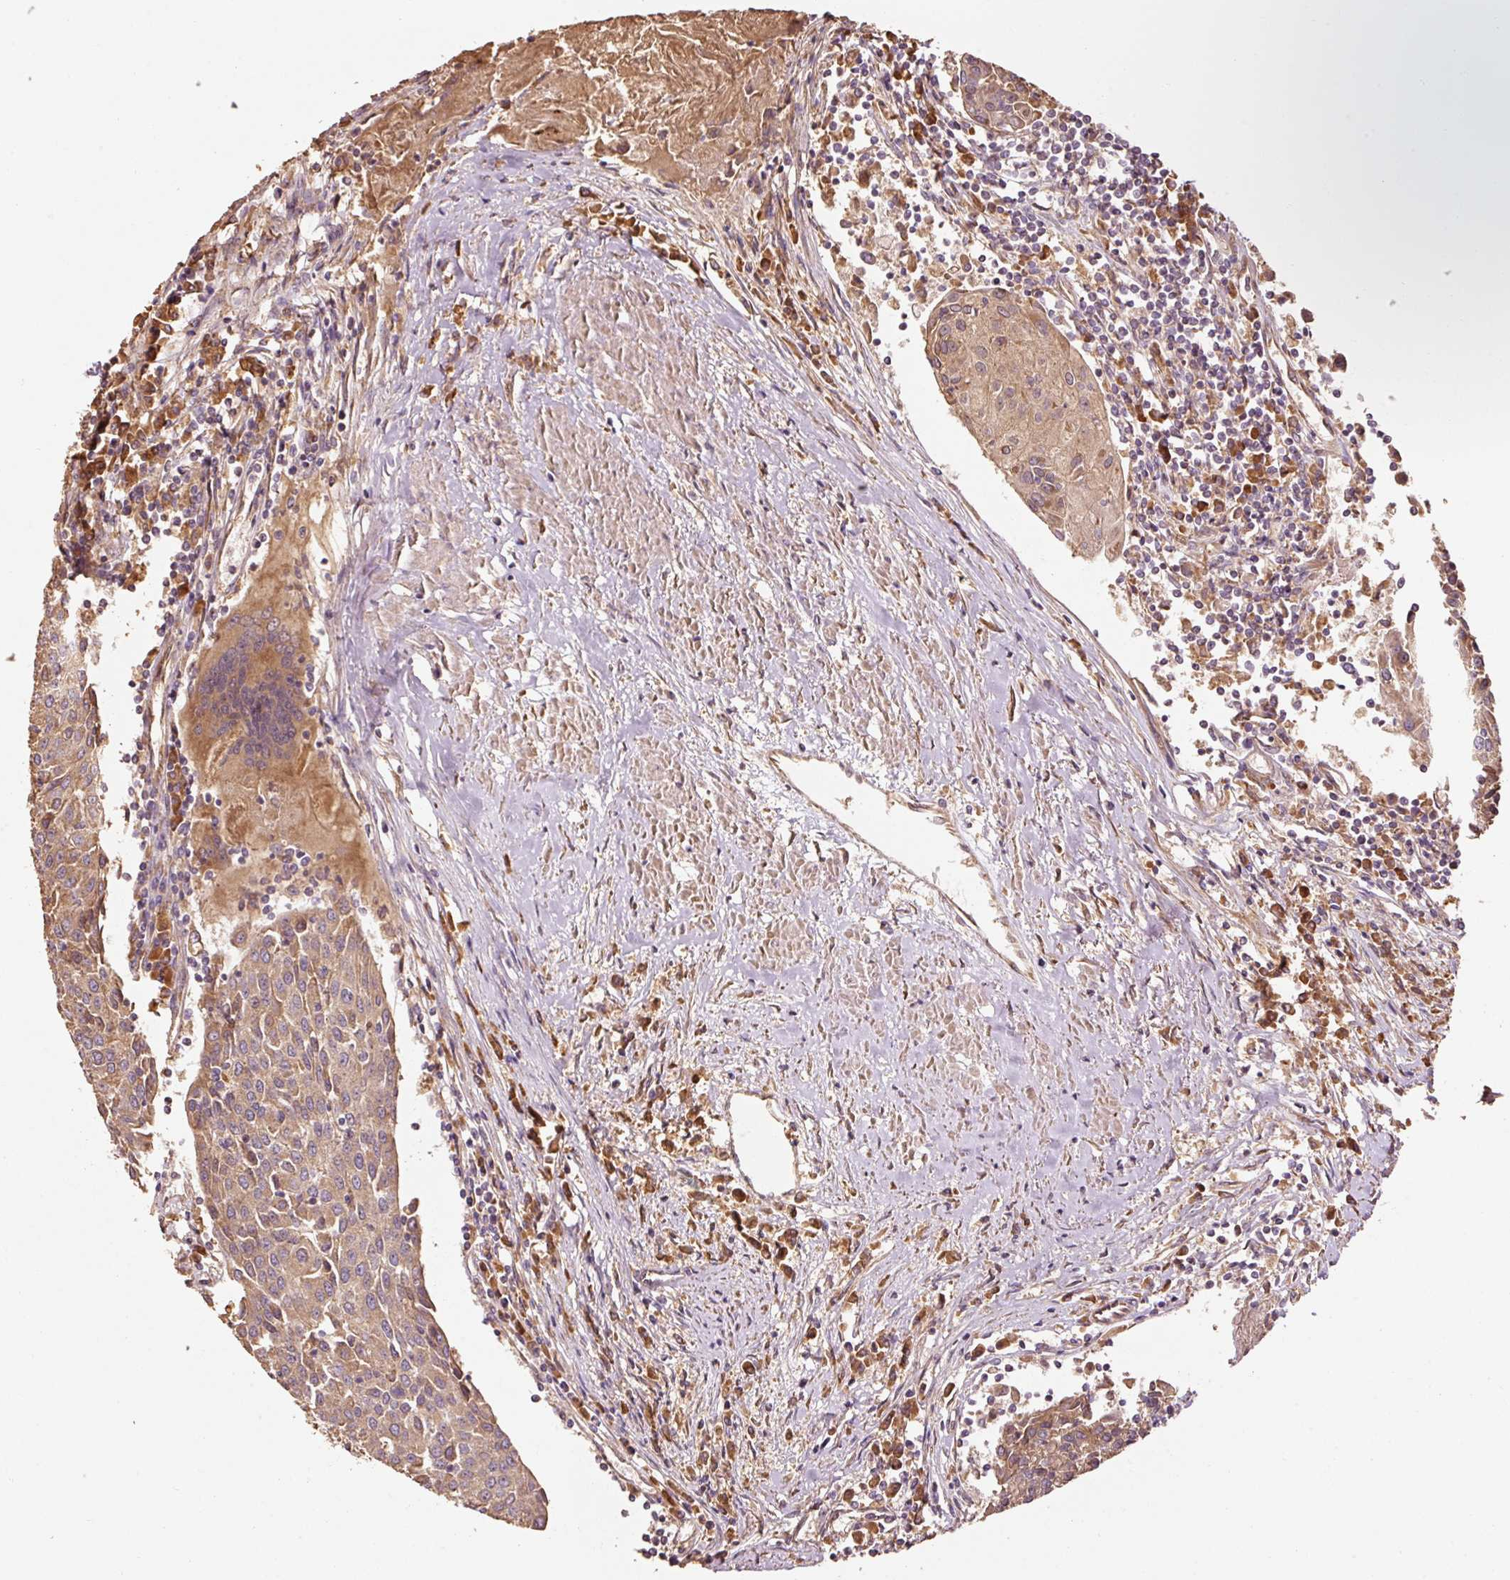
{"staining": {"intensity": "moderate", "quantity": ">75%", "location": "cytoplasmic/membranous"}, "tissue": "urothelial cancer", "cell_type": "Tumor cells", "image_type": "cancer", "snomed": [{"axis": "morphology", "description": "Urothelial carcinoma, High grade"}, {"axis": "topography", "description": "Urinary bladder"}], "caption": "High-grade urothelial carcinoma stained for a protein displays moderate cytoplasmic/membranous positivity in tumor cells.", "gene": "EFHC1", "patient": {"sex": "female", "age": 85}}